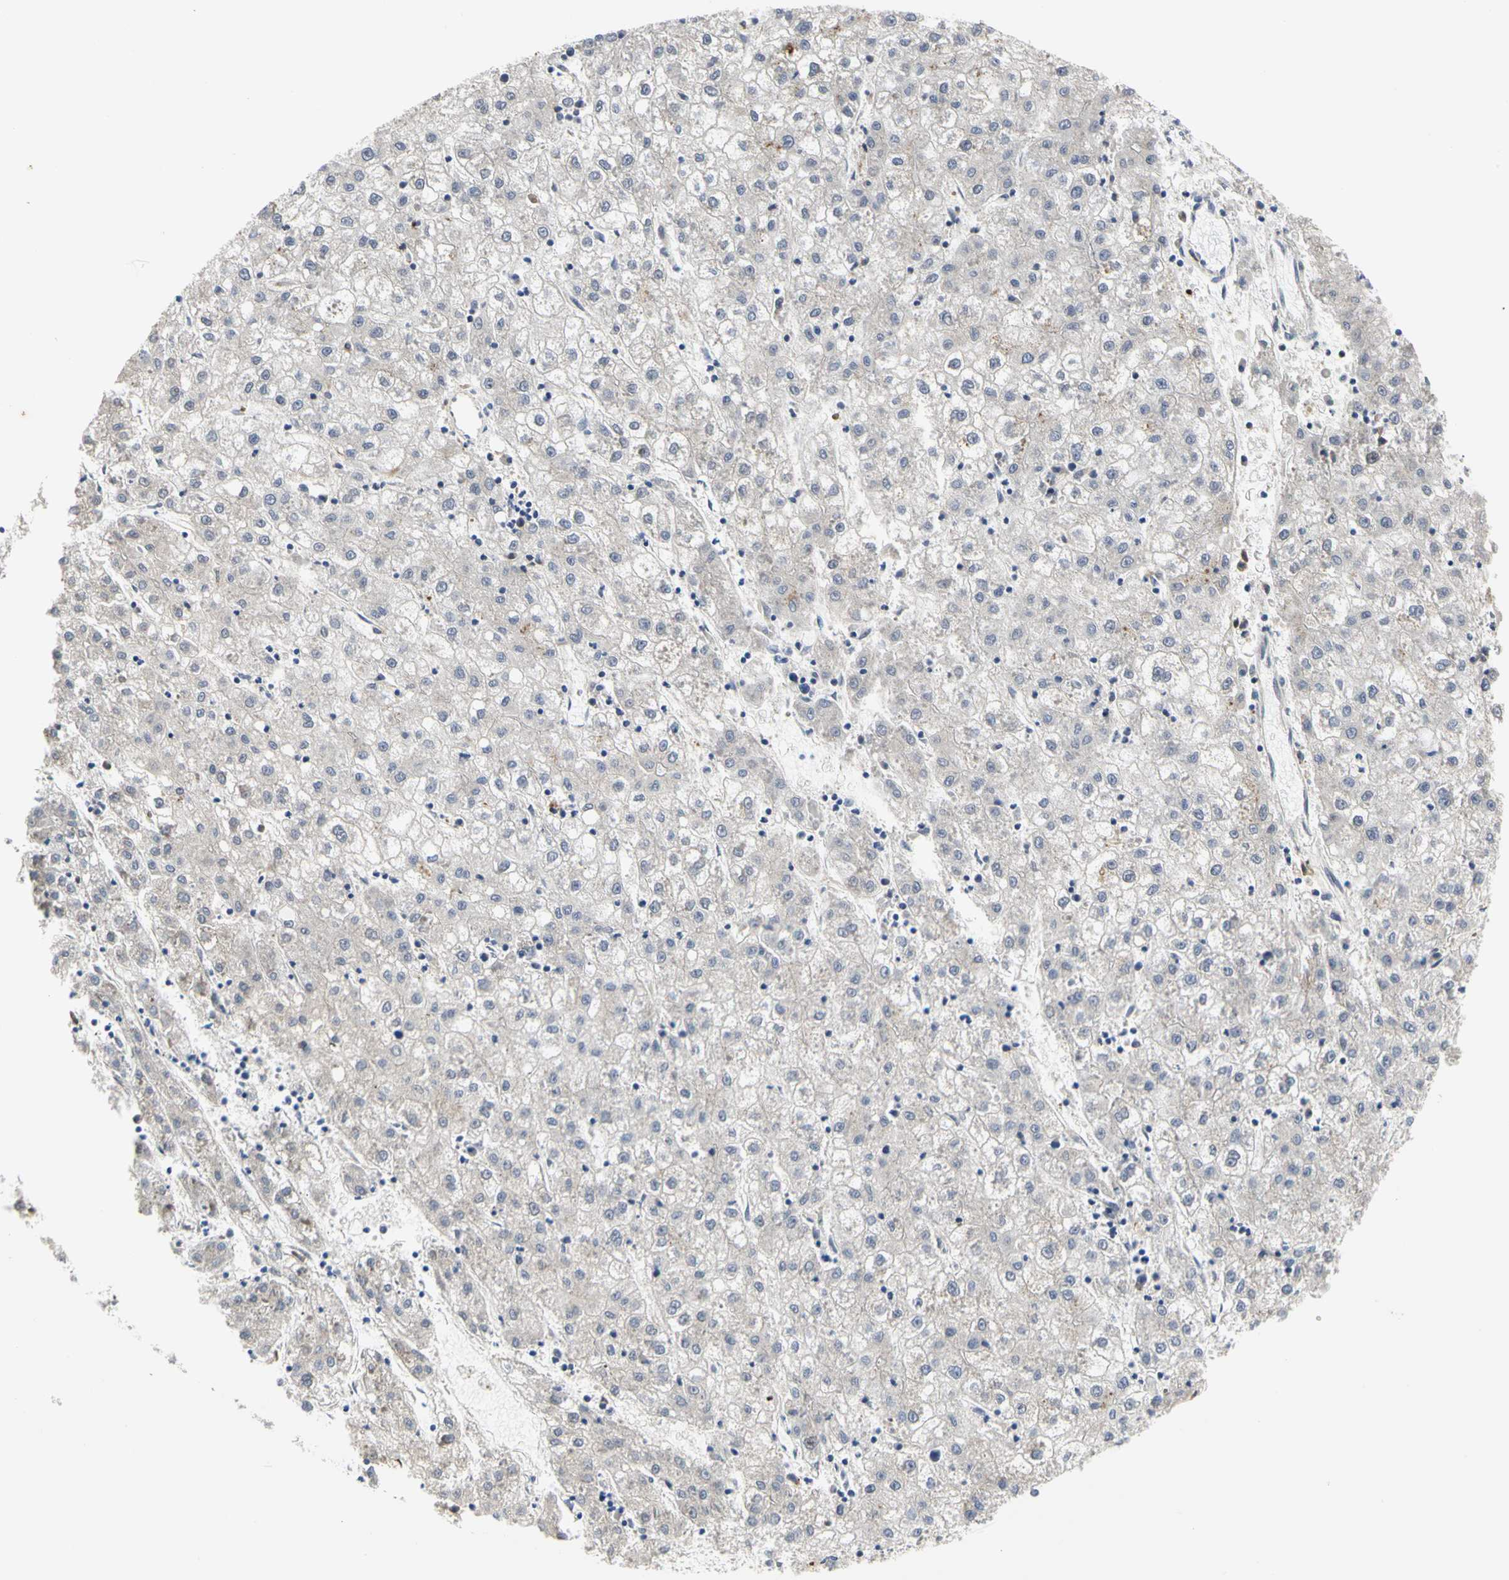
{"staining": {"intensity": "negative", "quantity": "none", "location": "none"}, "tissue": "liver cancer", "cell_type": "Tumor cells", "image_type": "cancer", "snomed": [{"axis": "morphology", "description": "Carcinoma, Hepatocellular, NOS"}, {"axis": "topography", "description": "Liver"}], "caption": "This is a image of immunohistochemistry (IHC) staining of liver cancer, which shows no expression in tumor cells. (DAB immunohistochemistry (IHC) with hematoxylin counter stain).", "gene": "NAPG", "patient": {"sex": "male", "age": 72}}